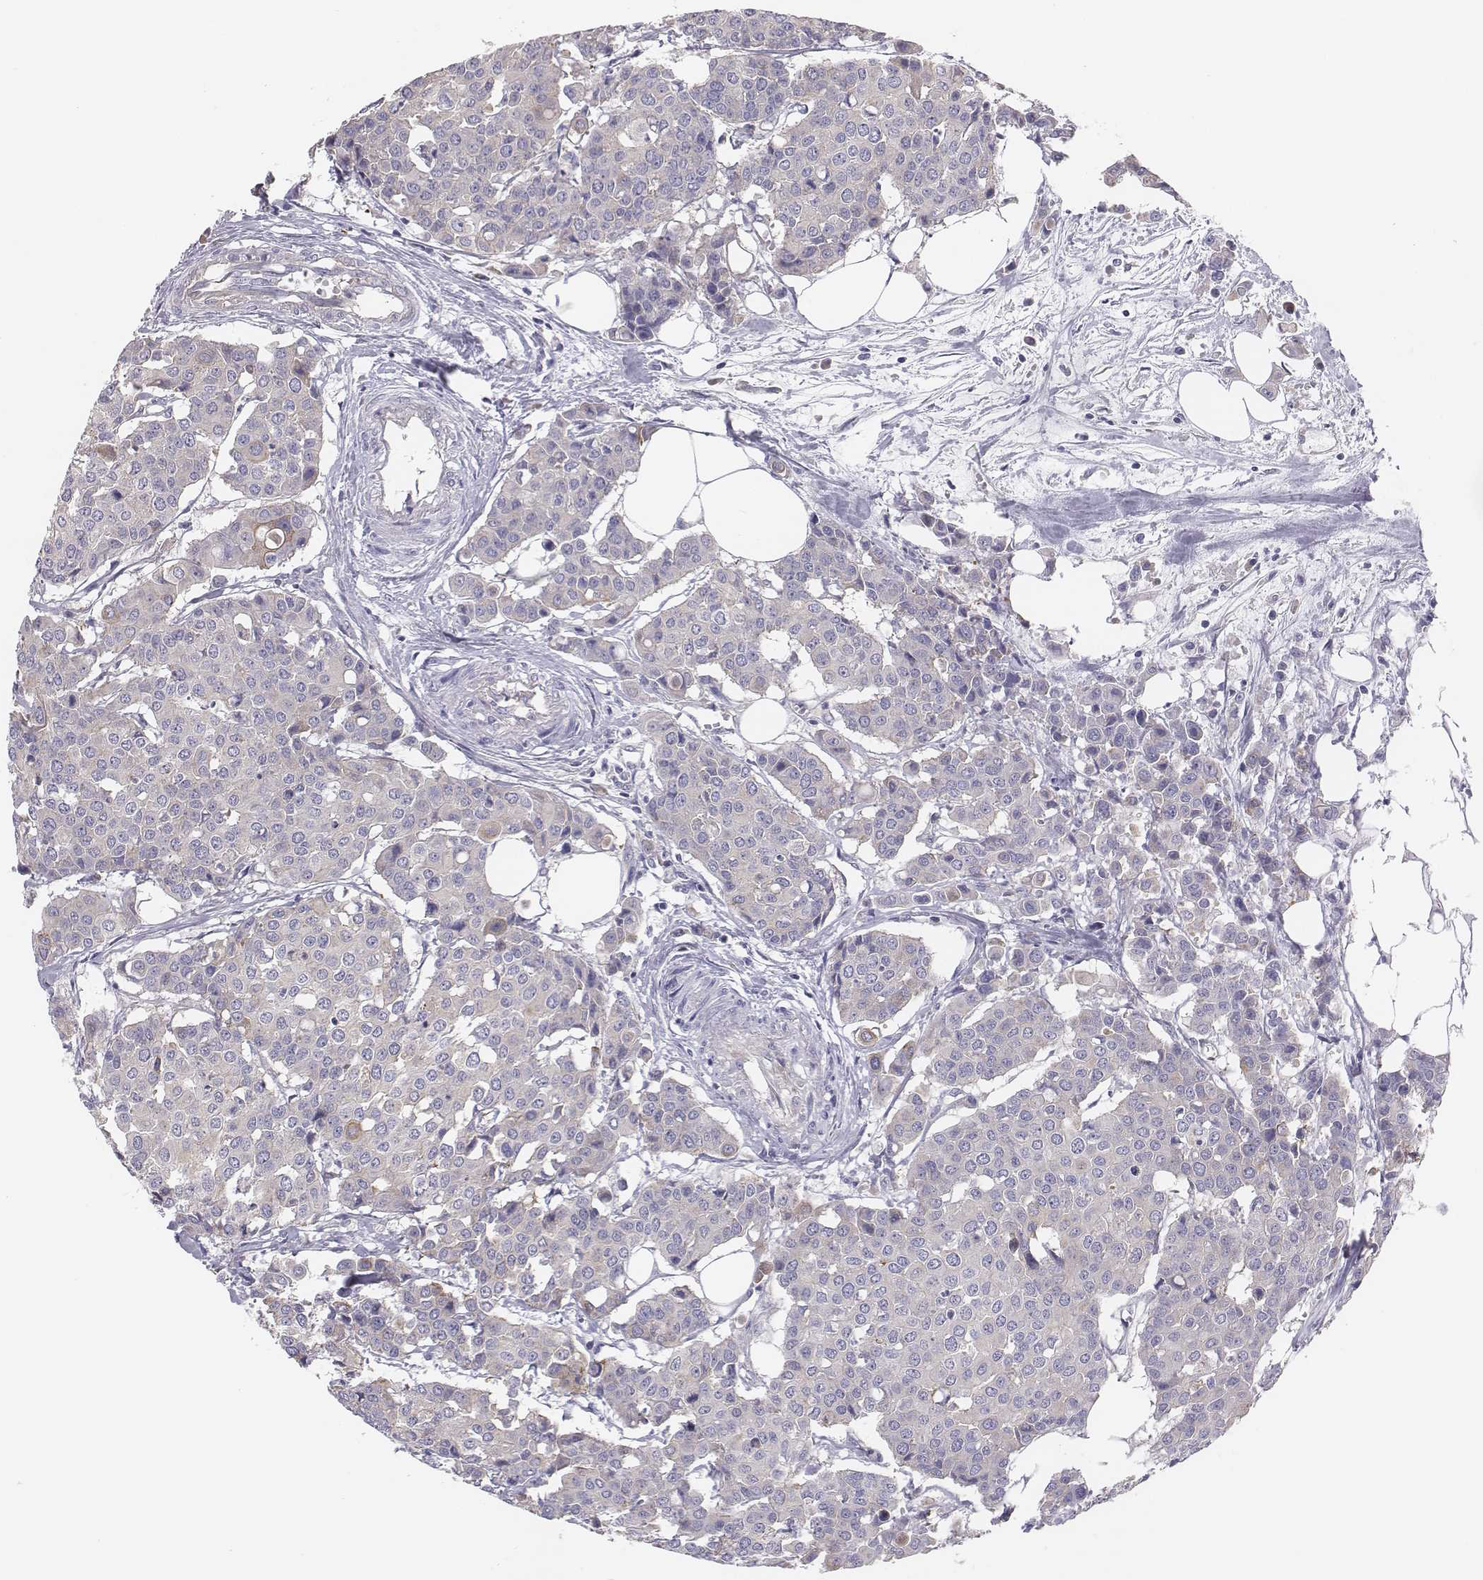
{"staining": {"intensity": "negative", "quantity": "none", "location": "none"}, "tissue": "carcinoid", "cell_type": "Tumor cells", "image_type": "cancer", "snomed": [{"axis": "morphology", "description": "Carcinoid, malignant, NOS"}, {"axis": "topography", "description": "Colon"}], "caption": "Immunohistochemical staining of malignant carcinoid demonstrates no significant positivity in tumor cells. (Brightfield microscopy of DAB immunohistochemistry at high magnification).", "gene": "CHST14", "patient": {"sex": "male", "age": 81}}